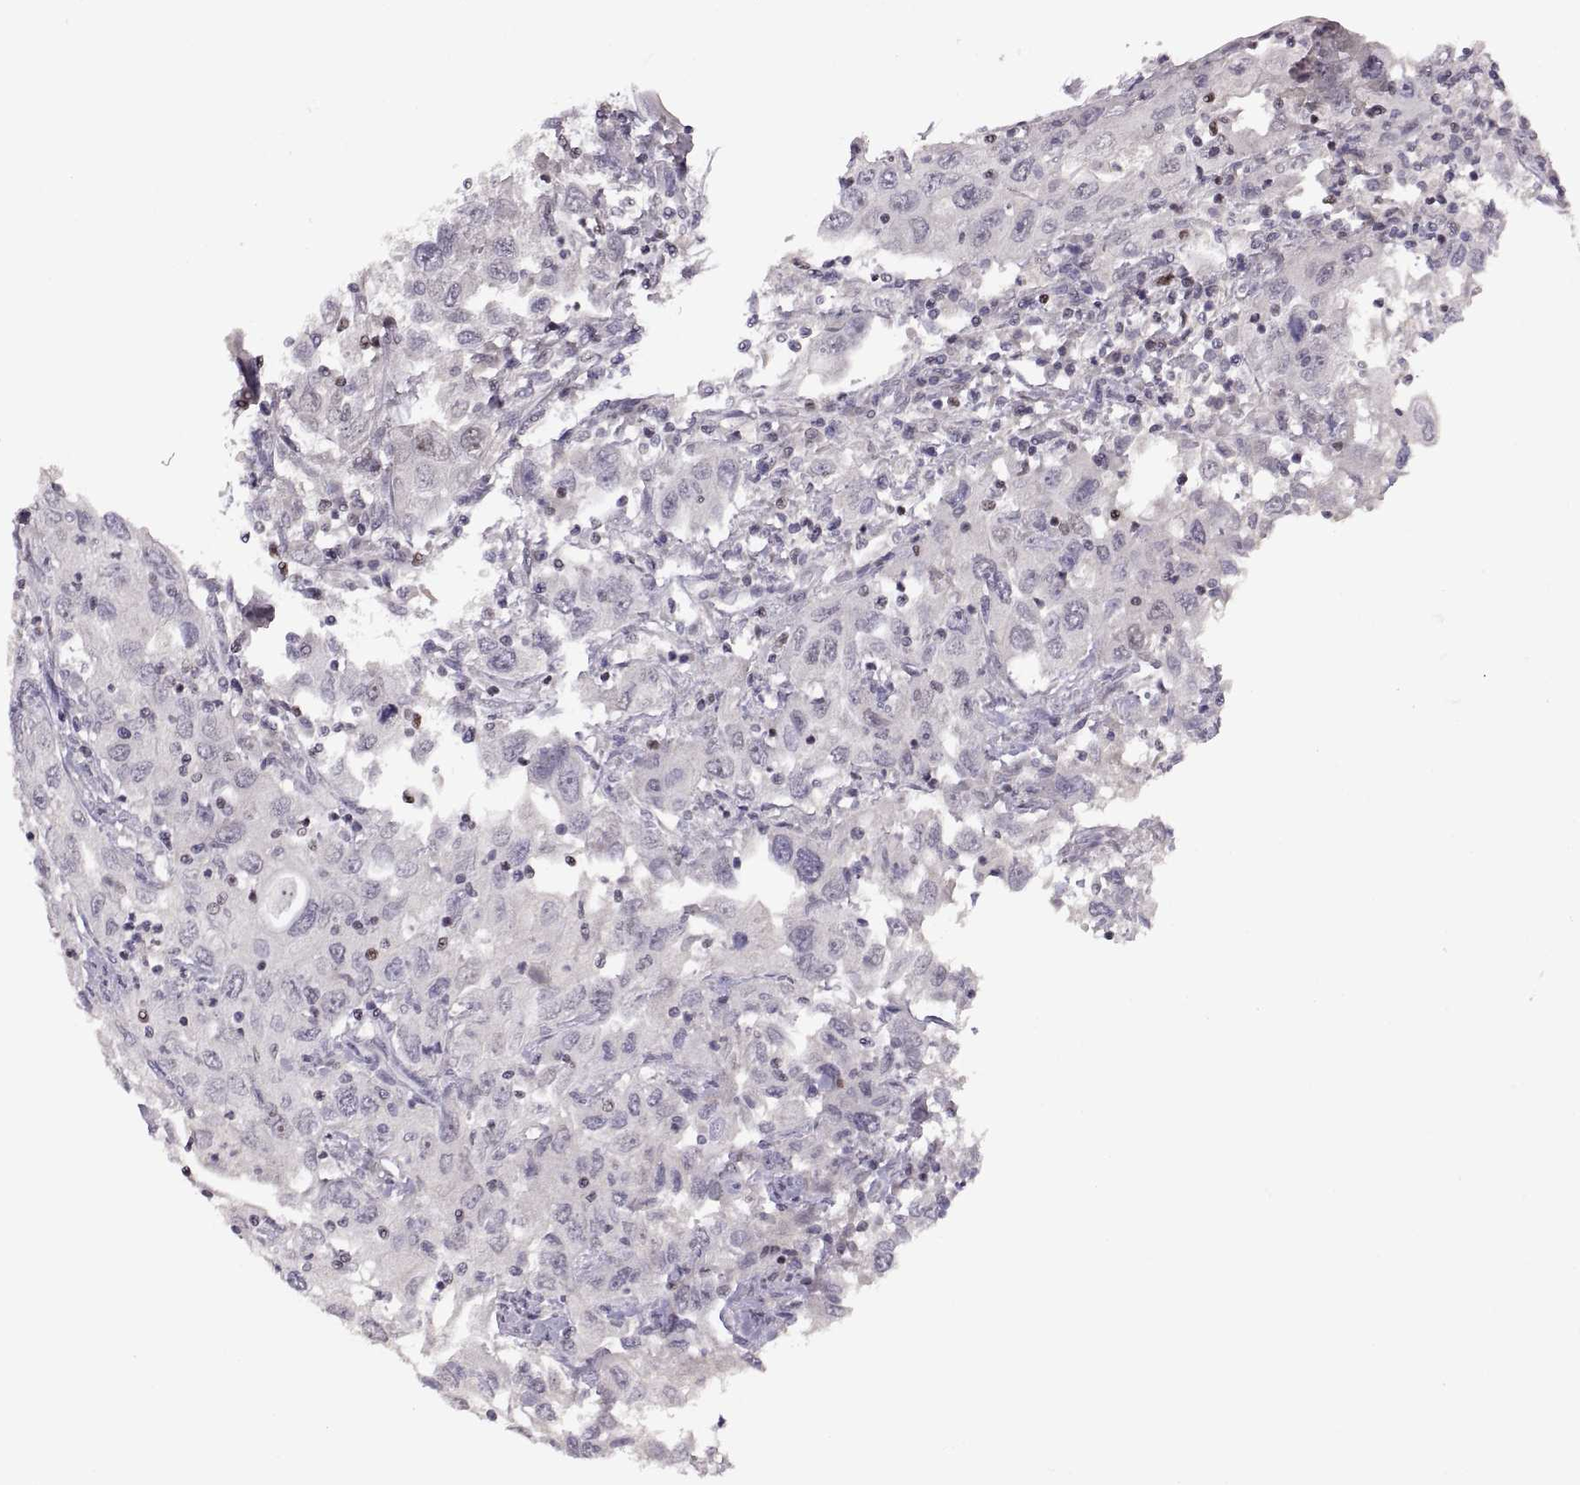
{"staining": {"intensity": "negative", "quantity": "none", "location": "none"}, "tissue": "urothelial cancer", "cell_type": "Tumor cells", "image_type": "cancer", "snomed": [{"axis": "morphology", "description": "Urothelial carcinoma, High grade"}, {"axis": "topography", "description": "Urinary bladder"}], "caption": "IHC micrograph of human urothelial cancer stained for a protein (brown), which demonstrates no expression in tumor cells. (DAB immunohistochemistry visualized using brightfield microscopy, high magnification).", "gene": "NEK2", "patient": {"sex": "male", "age": 76}}